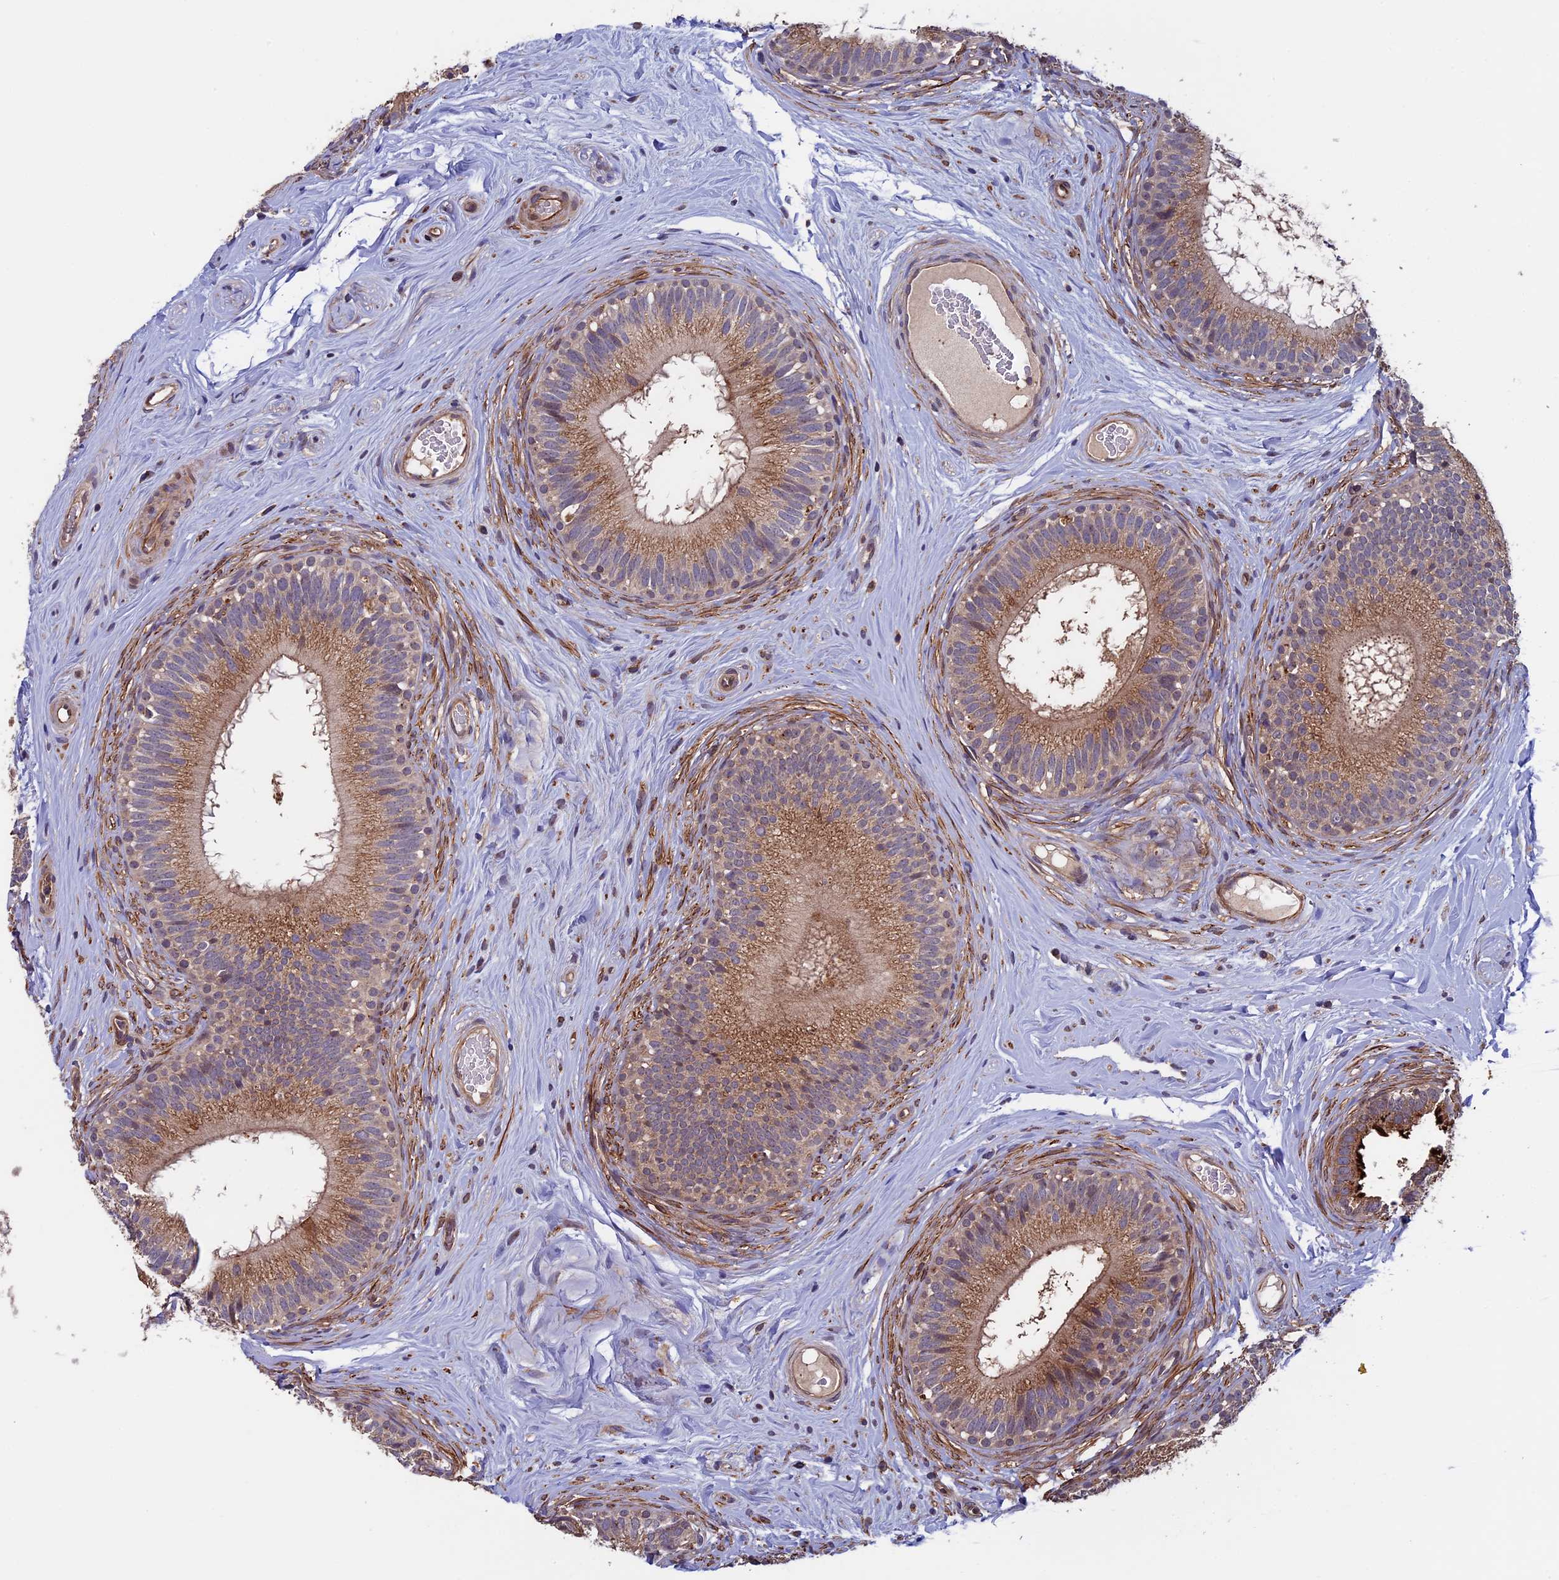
{"staining": {"intensity": "moderate", "quantity": ">75%", "location": "cytoplasmic/membranous"}, "tissue": "epididymis", "cell_type": "Glandular cells", "image_type": "normal", "snomed": [{"axis": "morphology", "description": "Normal tissue, NOS"}, {"axis": "topography", "description": "Epididymis"}], "caption": "Immunohistochemical staining of benign human epididymis exhibits medium levels of moderate cytoplasmic/membranous positivity in about >75% of glandular cells.", "gene": "SLC9A5", "patient": {"sex": "male", "age": 33}}